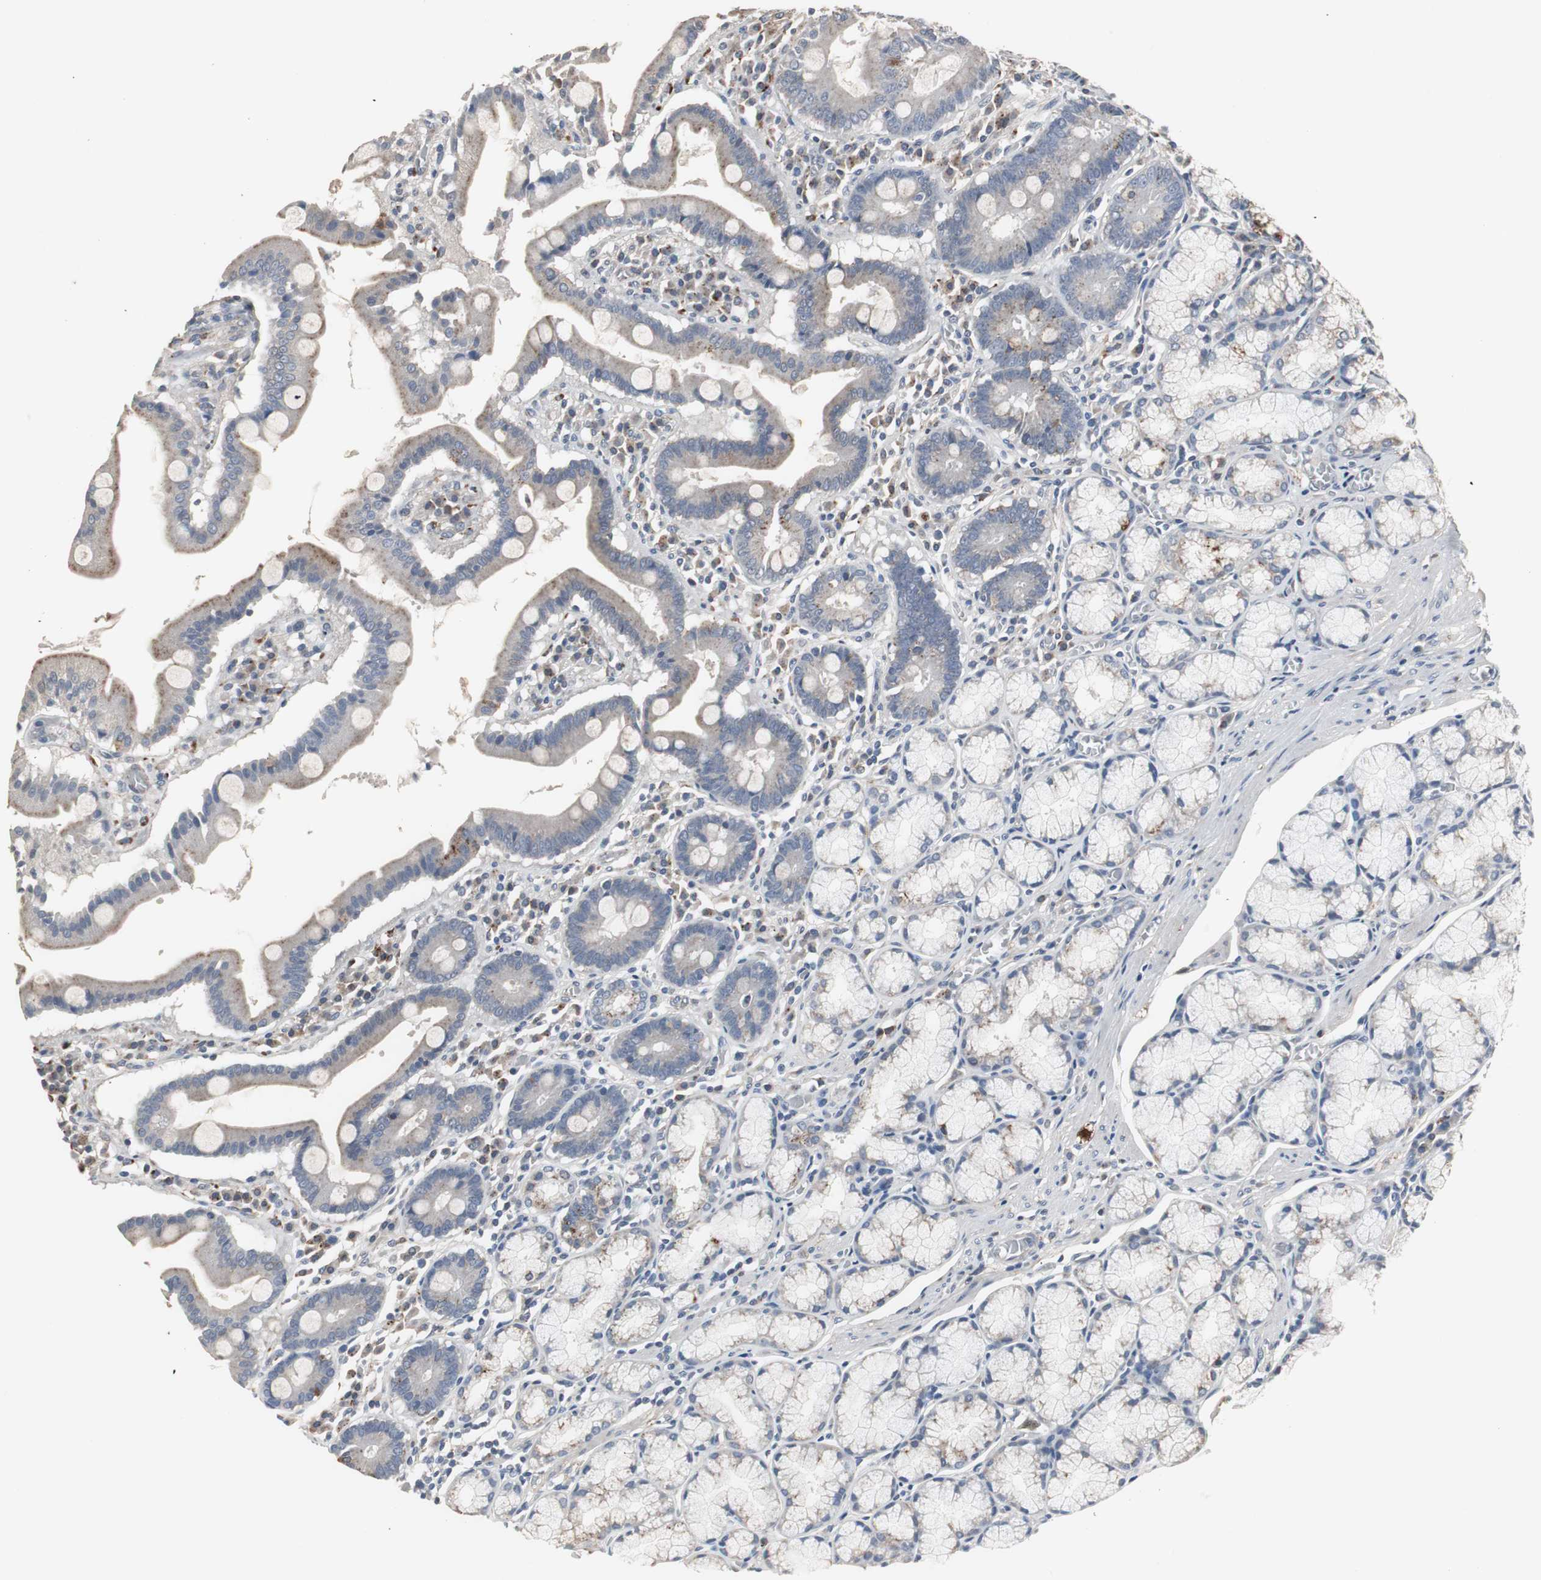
{"staining": {"intensity": "strong", "quantity": ">75%", "location": "cytoplasmic/membranous"}, "tissue": "stomach", "cell_type": "Glandular cells", "image_type": "normal", "snomed": [{"axis": "morphology", "description": "Normal tissue, NOS"}, {"axis": "topography", "description": "Stomach, lower"}], "caption": "Immunohistochemistry image of unremarkable stomach: stomach stained using immunohistochemistry (IHC) displays high levels of strong protein expression localized specifically in the cytoplasmic/membranous of glandular cells, appearing as a cytoplasmic/membranous brown color.", "gene": "GBA1", "patient": {"sex": "male", "age": 56}}